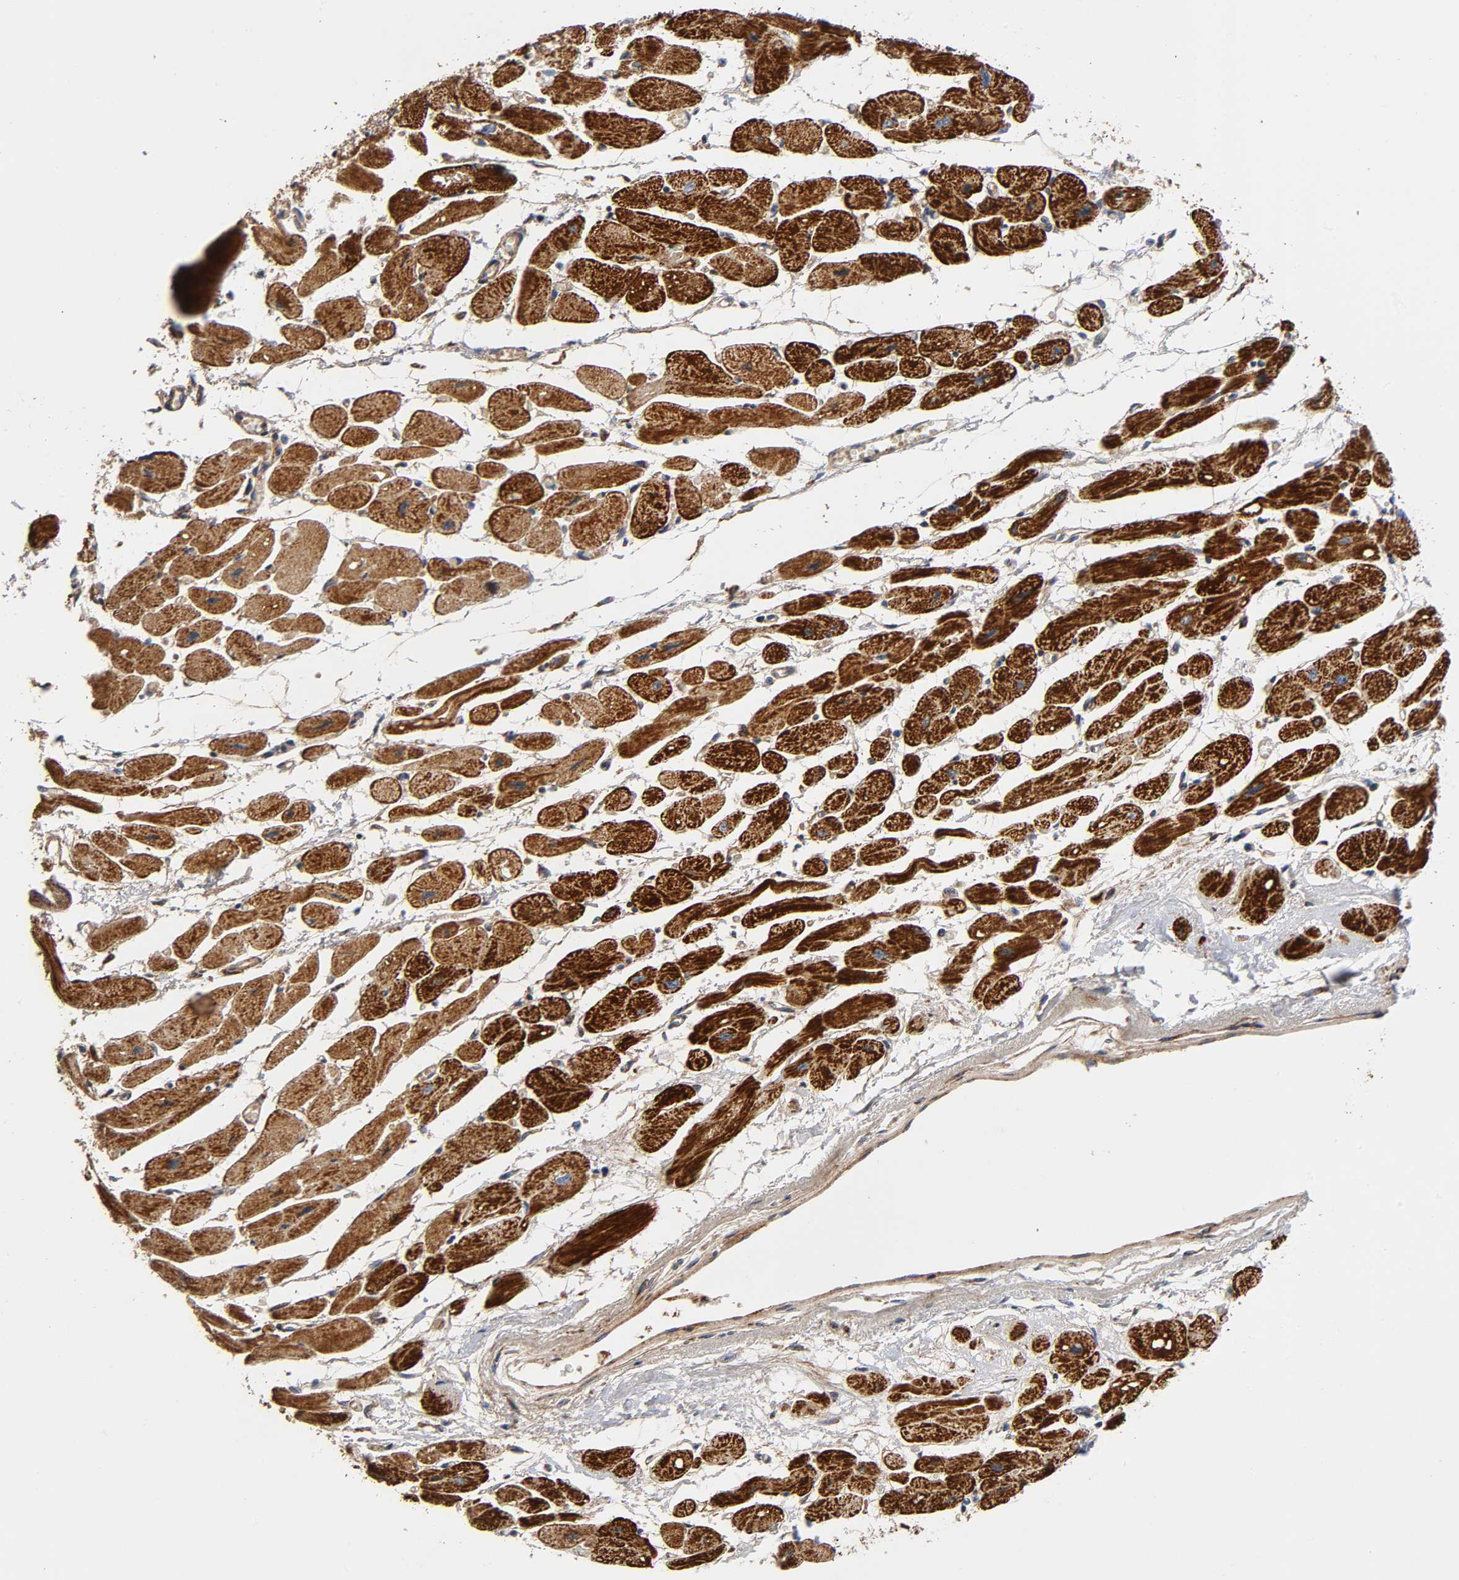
{"staining": {"intensity": "strong", "quantity": "25%-75%", "location": "cytoplasmic/membranous"}, "tissue": "heart muscle", "cell_type": "Cardiomyocytes", "image_type": "normal", "snomed": [{"axis": "morphology", "description": "Normal tissue, NOS"}, {"axis": "topography", "description": "Heart"}], "caption": "DAB (3,3'-diaminobenzidine) immunohistochemical staining of unremarkable human heart muscle reveals strong cytoplasmic/membranous protein expression in about 25%-75% of cardiomyocytes.", "gene": "MAP3K1", "patient": {"sex": "female", "age": 54}}